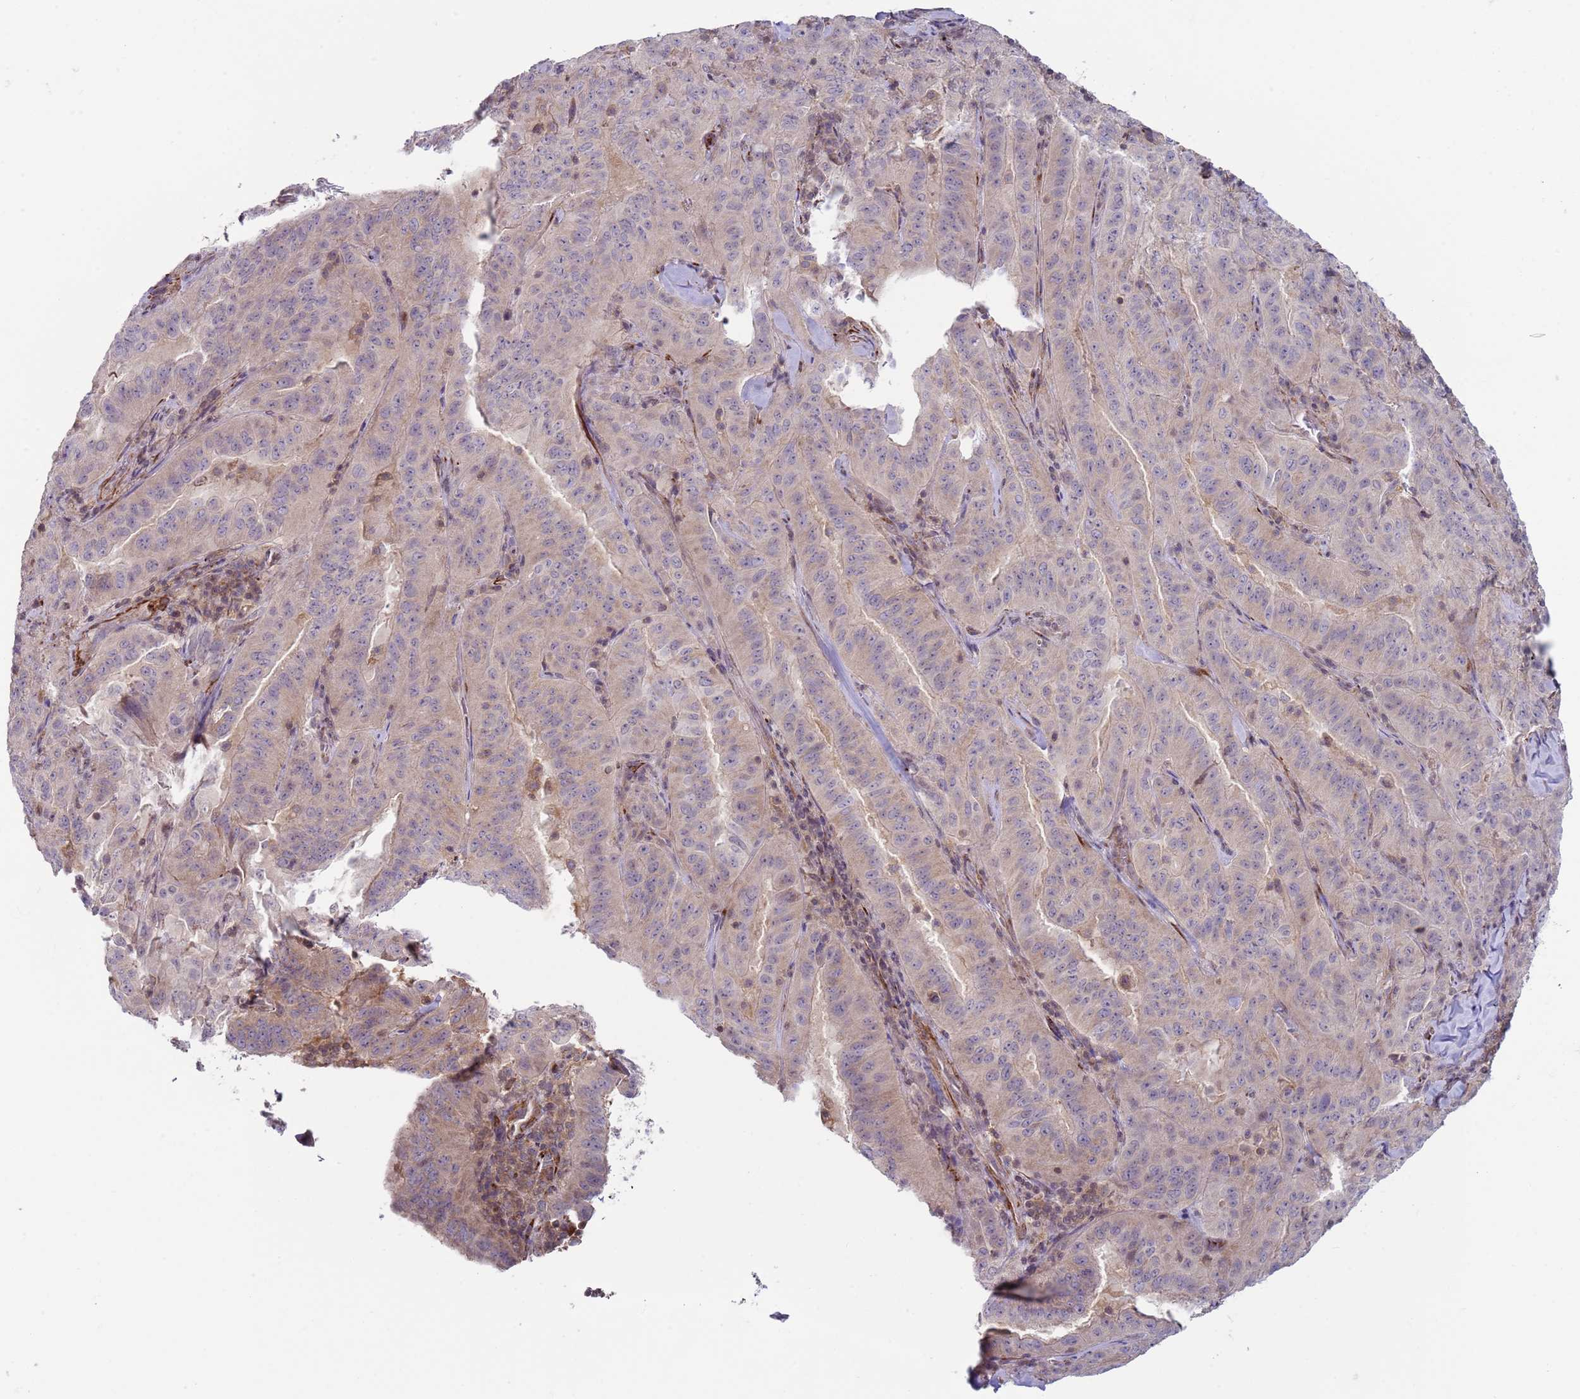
{"staining": {"intensity": "weak", "quantity": "25%-75%", "location": "cytoplasmic/membranous"}, "tissue": "pancreatic cancer", "cell_type": "Tumor cells", "image_type": "cancer", "snomed": [{"axis": "morphology", "description": "Adenocarcinoma, NOS"}, {"axis": "topography", "description": "Pancreas"}], "caption": "A low amount of weak cytoplasmic/membranous positivity is seen in about 25%-75% of tumor cells in pancreatic adenocarcinoma tissue.", "gene": "SNAPC4", "patient": {"sex": "male", "age": 63}}